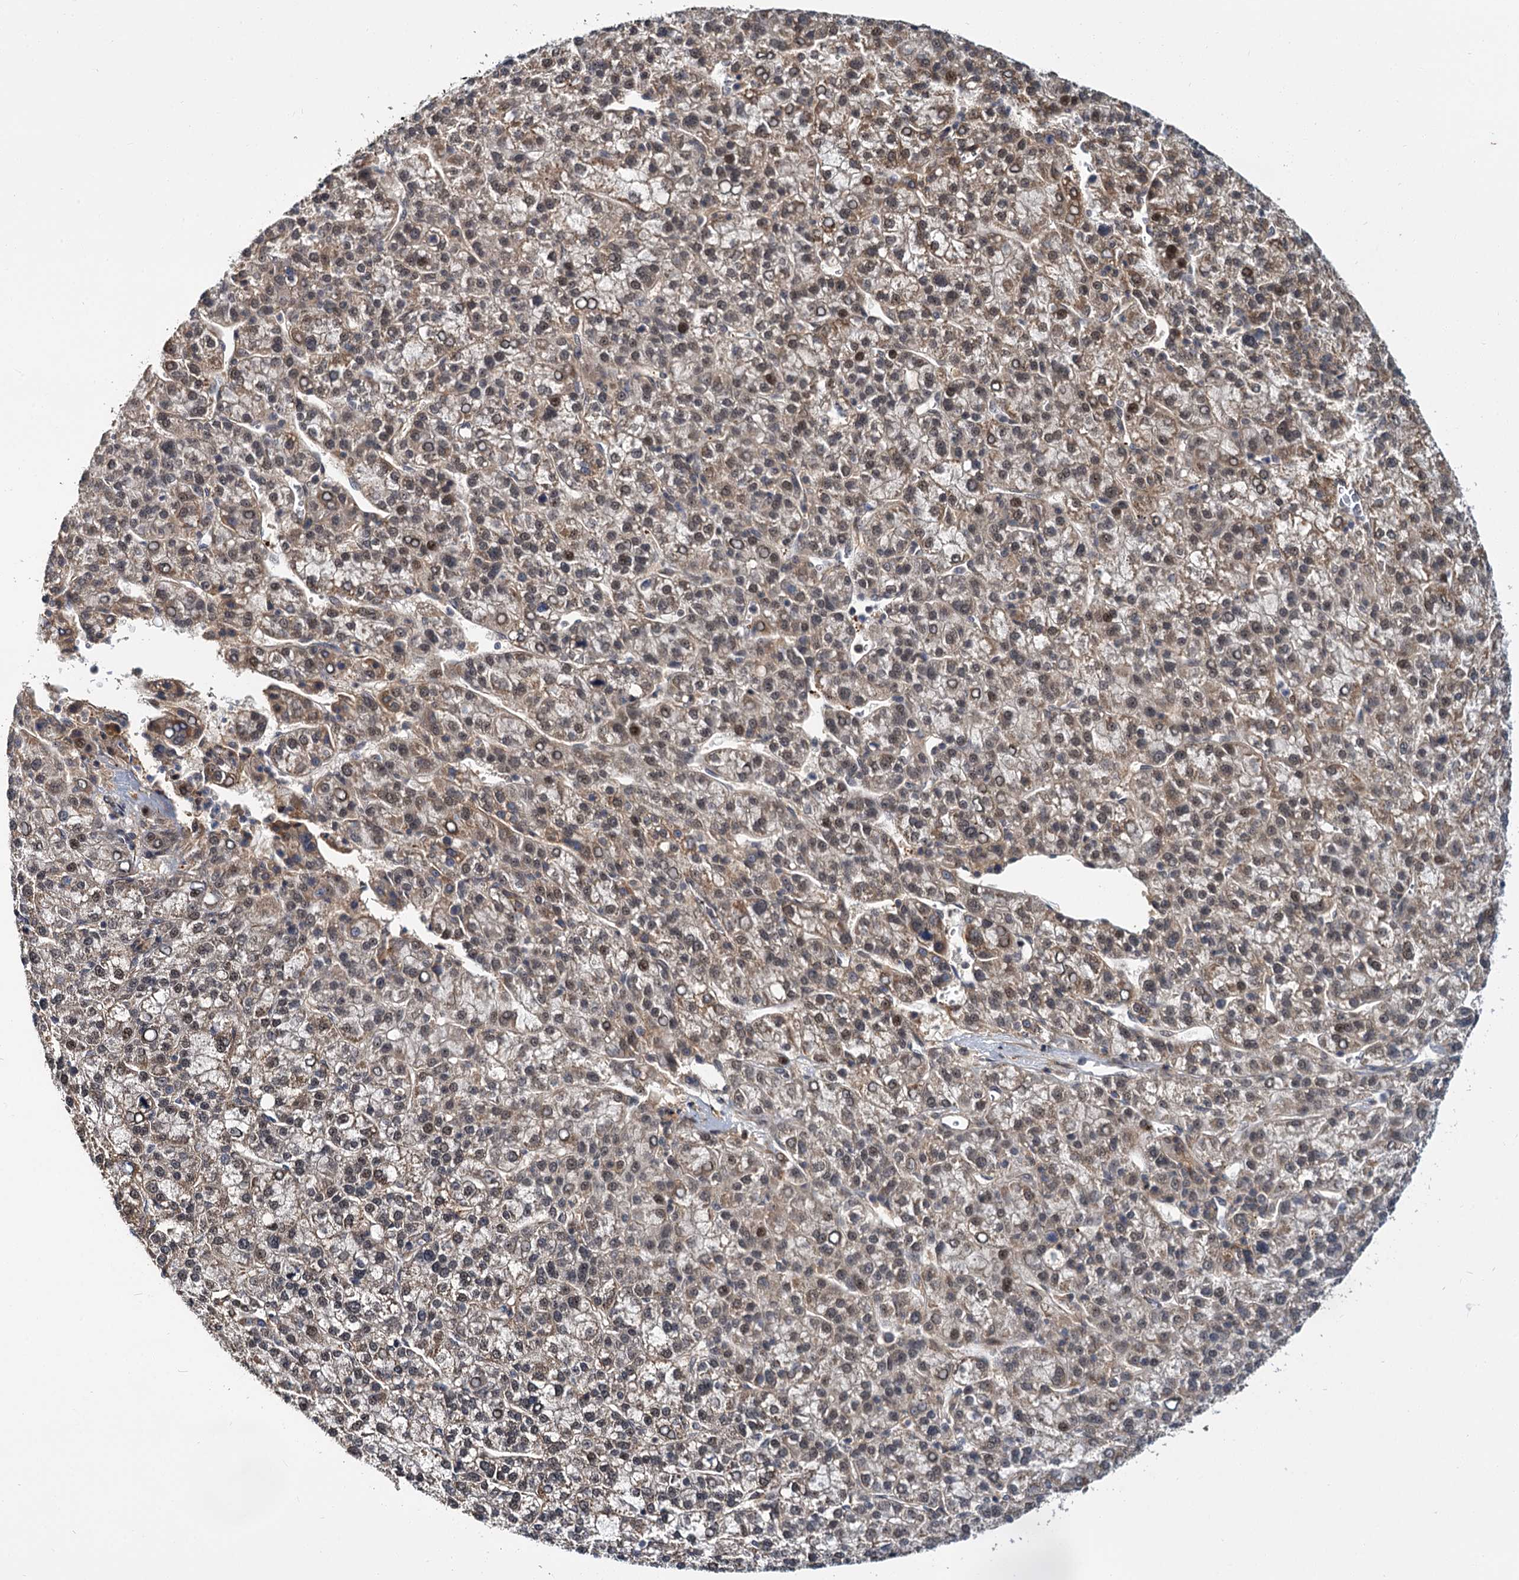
{"staining": {"intensity": "weak", "quantity": ">75%", "location": "cytoplasmic/membranous,nuclear"}, "tissue": "liver cancer", "cell_type": "Tumor cells", "image_type": "cancer", "snomed": [{"axis": "morphology", "description": "Carcinoma, Hepatocellular, NOS"}, {"axis": "topography", "description": "Liver"}], "caption": "Tumor cells show low levels of weak cytoplasmic/membranous and nuclear positivity in about >75% of cells in liver cancer.", "gene": "MBD6", "patient": {"sex": "female", "age": 58}}